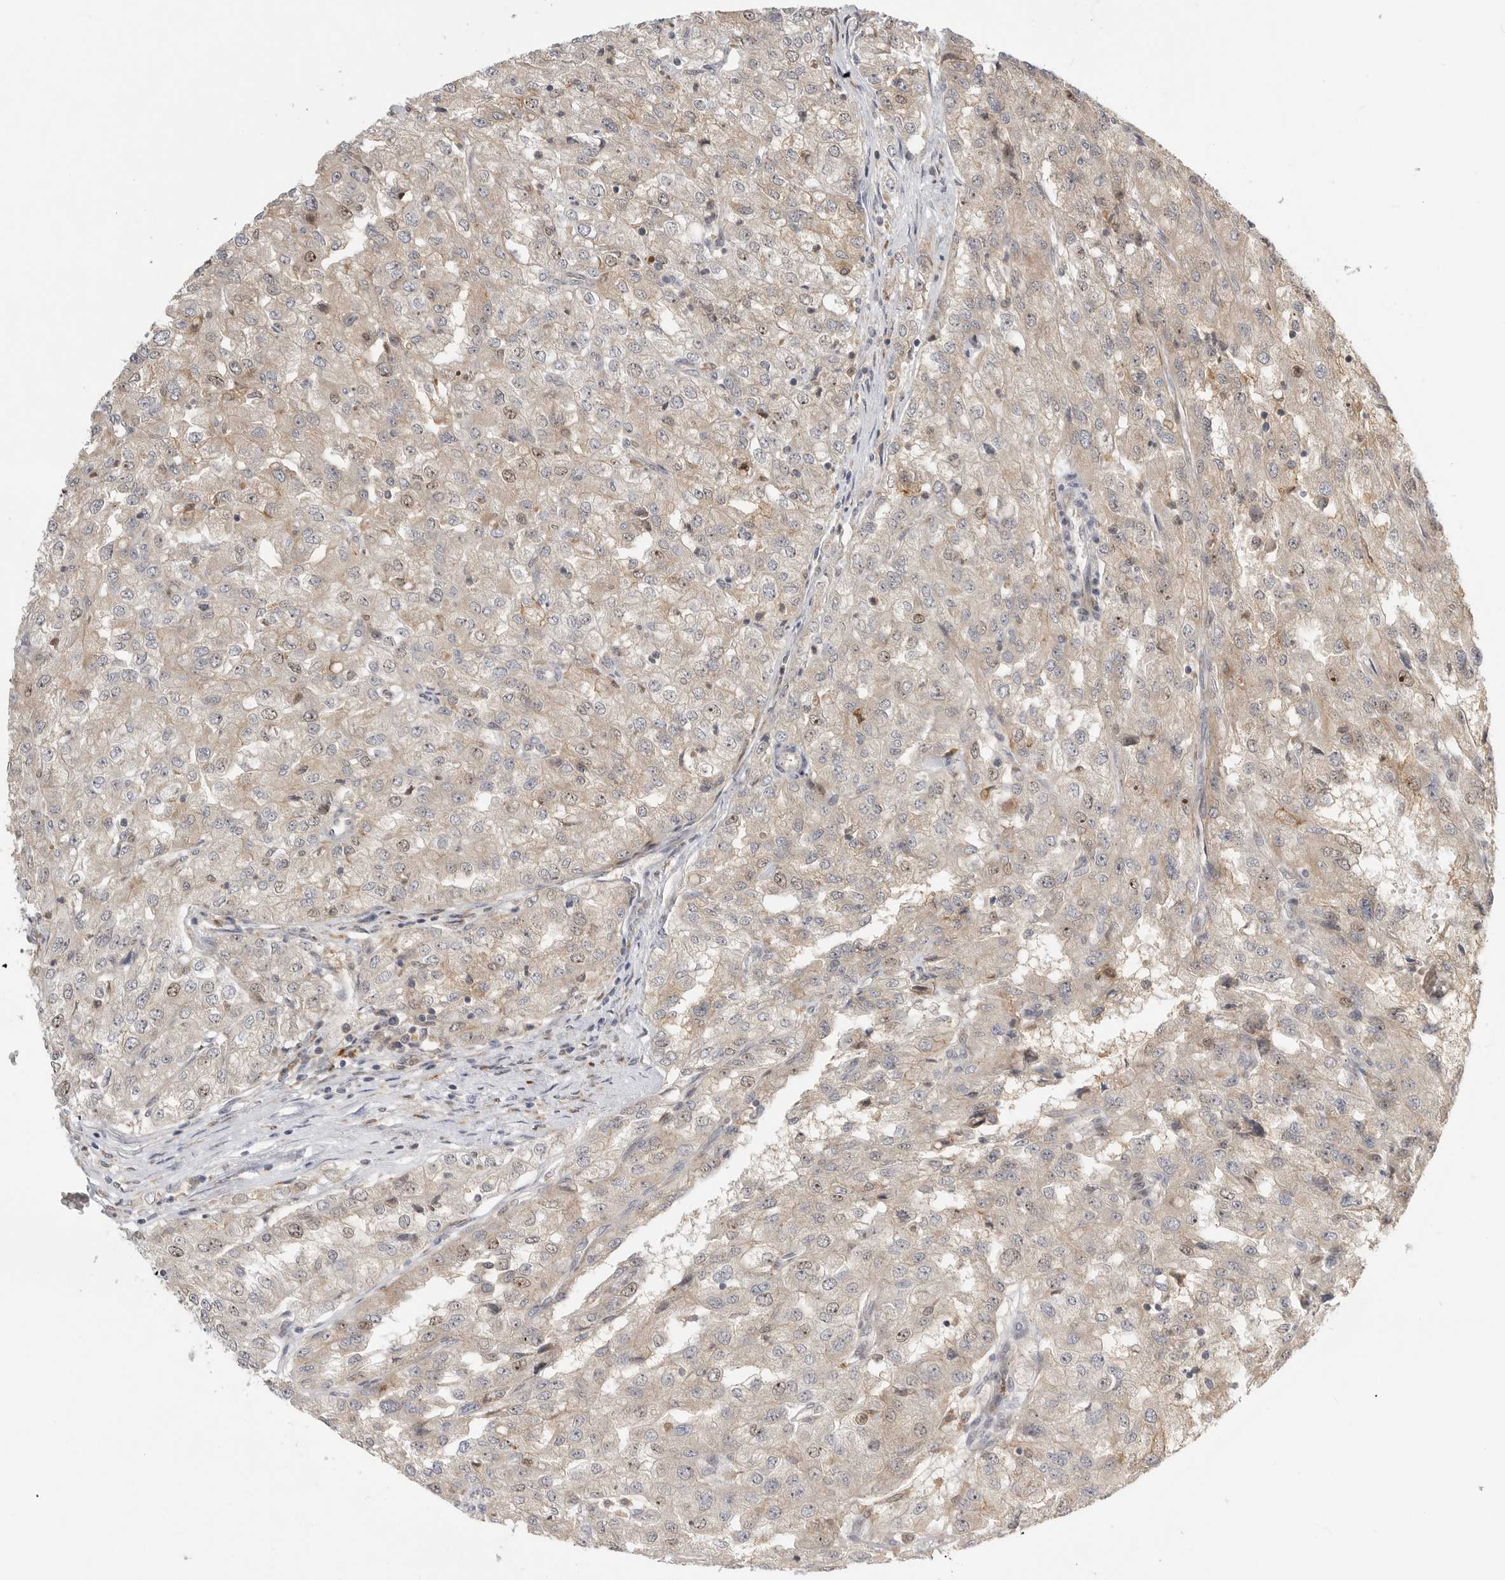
{"staining": {"intensity": "weak", "quantity": "25%-75%", "location": "cytoplasmic/membranous,nuclear"}, "tissue": "renal cancer", "cell_type": "Tumor cells", "image_type": "cancer", "snomed": [{"axis": "morphology", "description": "Adenocarcinoma, NOS"}, {"axis": "topography", "description": "Kidney"}], "caption": "Renal adenocarcinoma was stained to show a protein in brown. There is low levels of weak cytoplasmic/membranous and nuclear staining in approximately 25%-75% of tumor cells.", "gene": "CSNK1G3", "patient": {"sex": "female", "age": 54}}